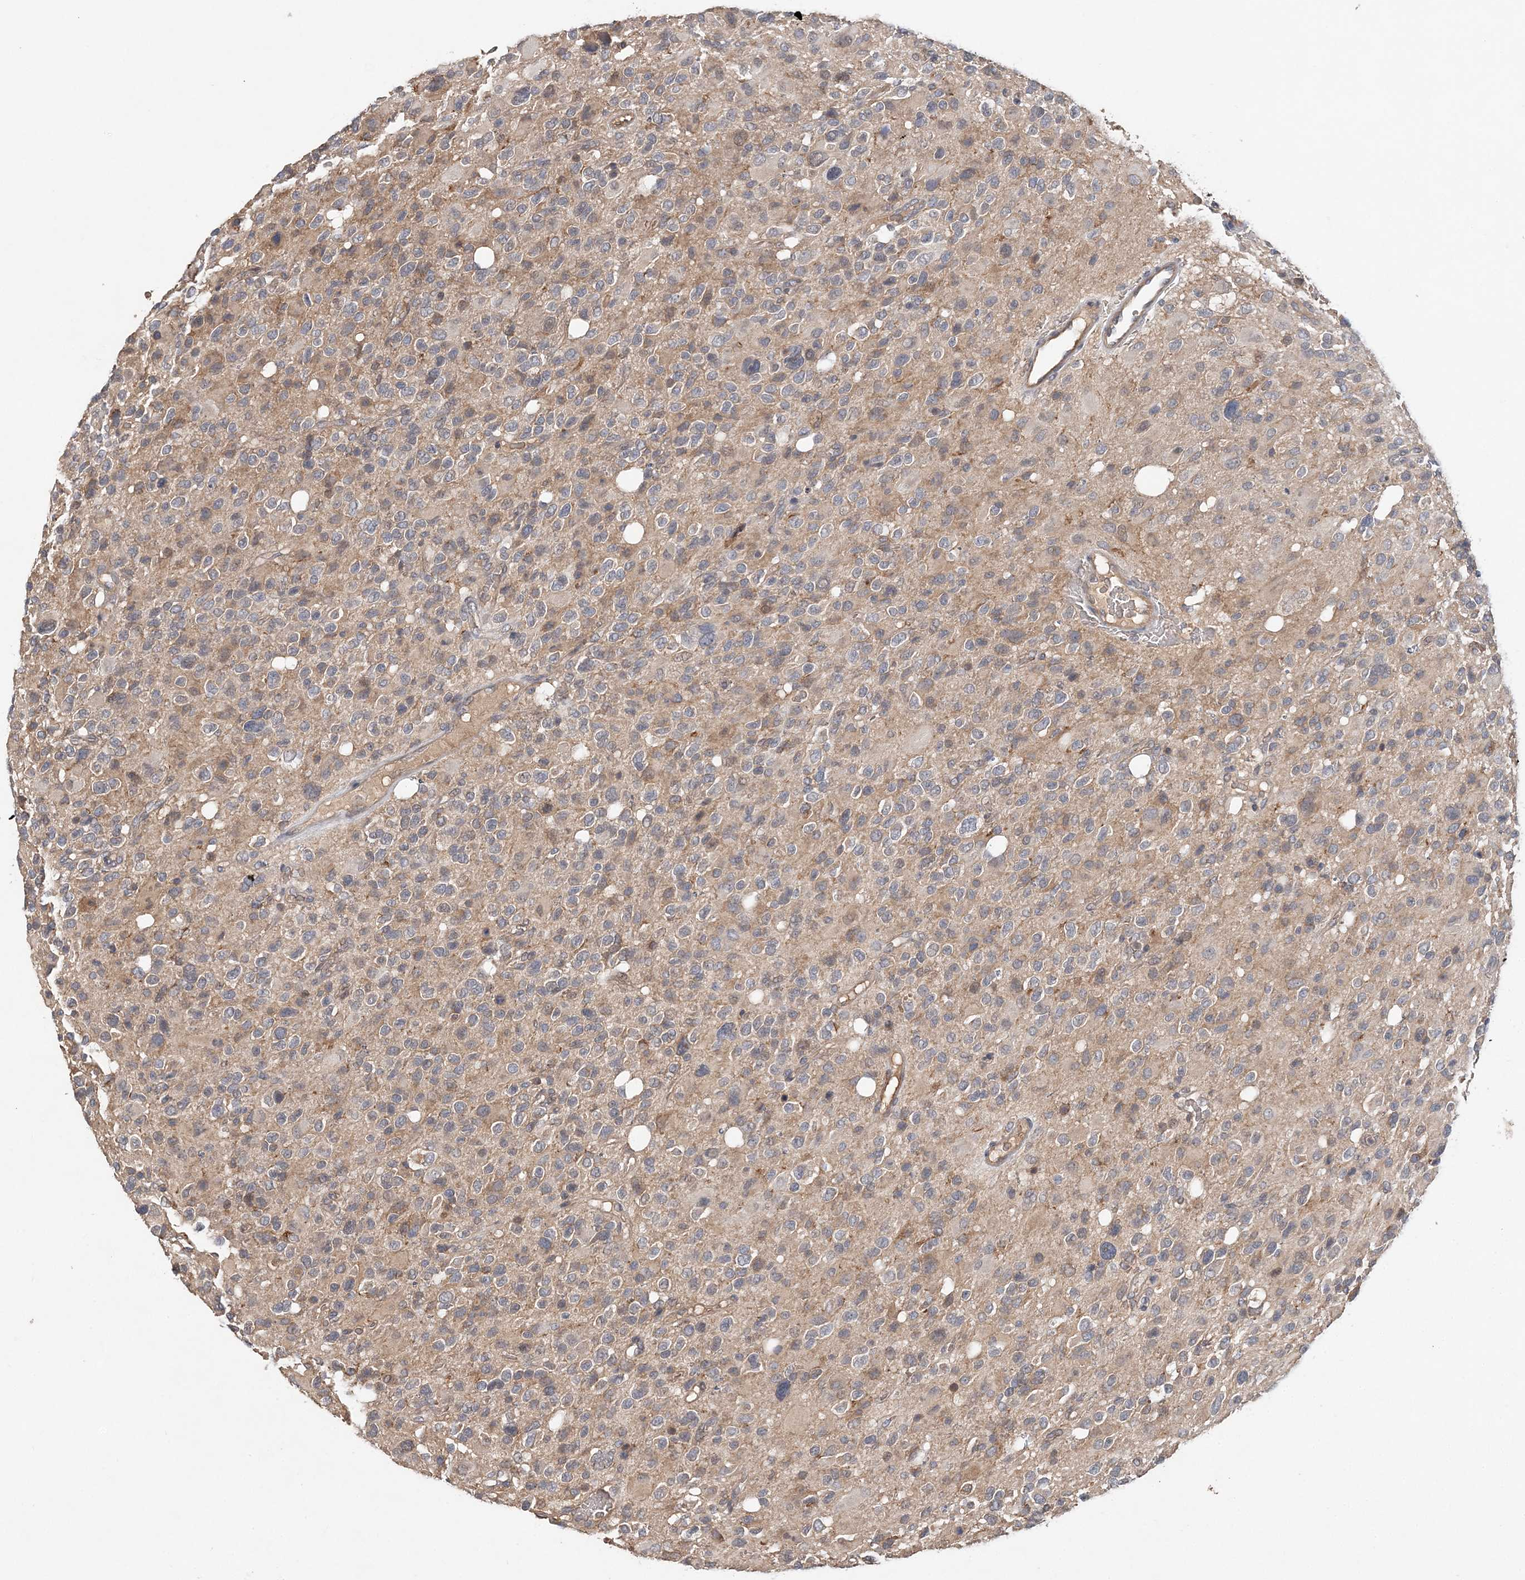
{"staining": {"intensity": "weak", "quantity": "25%-75%", "location": "cytoplasmic/membranous"}, "tissue": "glioma", "cell_type": "Tumor cells", "image_type": "cancer", "snomed": [{"axis": "morphology", "description": "Glioma, malignant, High grade"}, {"axis": "topography", "description": "Brain"}], "caption": "Human malignant glioma (high-grade) stained for a protein (brown) reveals weak cytoplasmic/membranous positive positivity in about 25%-75% of tumor cells.", "gene": "SYCP3", "patient": {"sex": "male", "age": 48}}